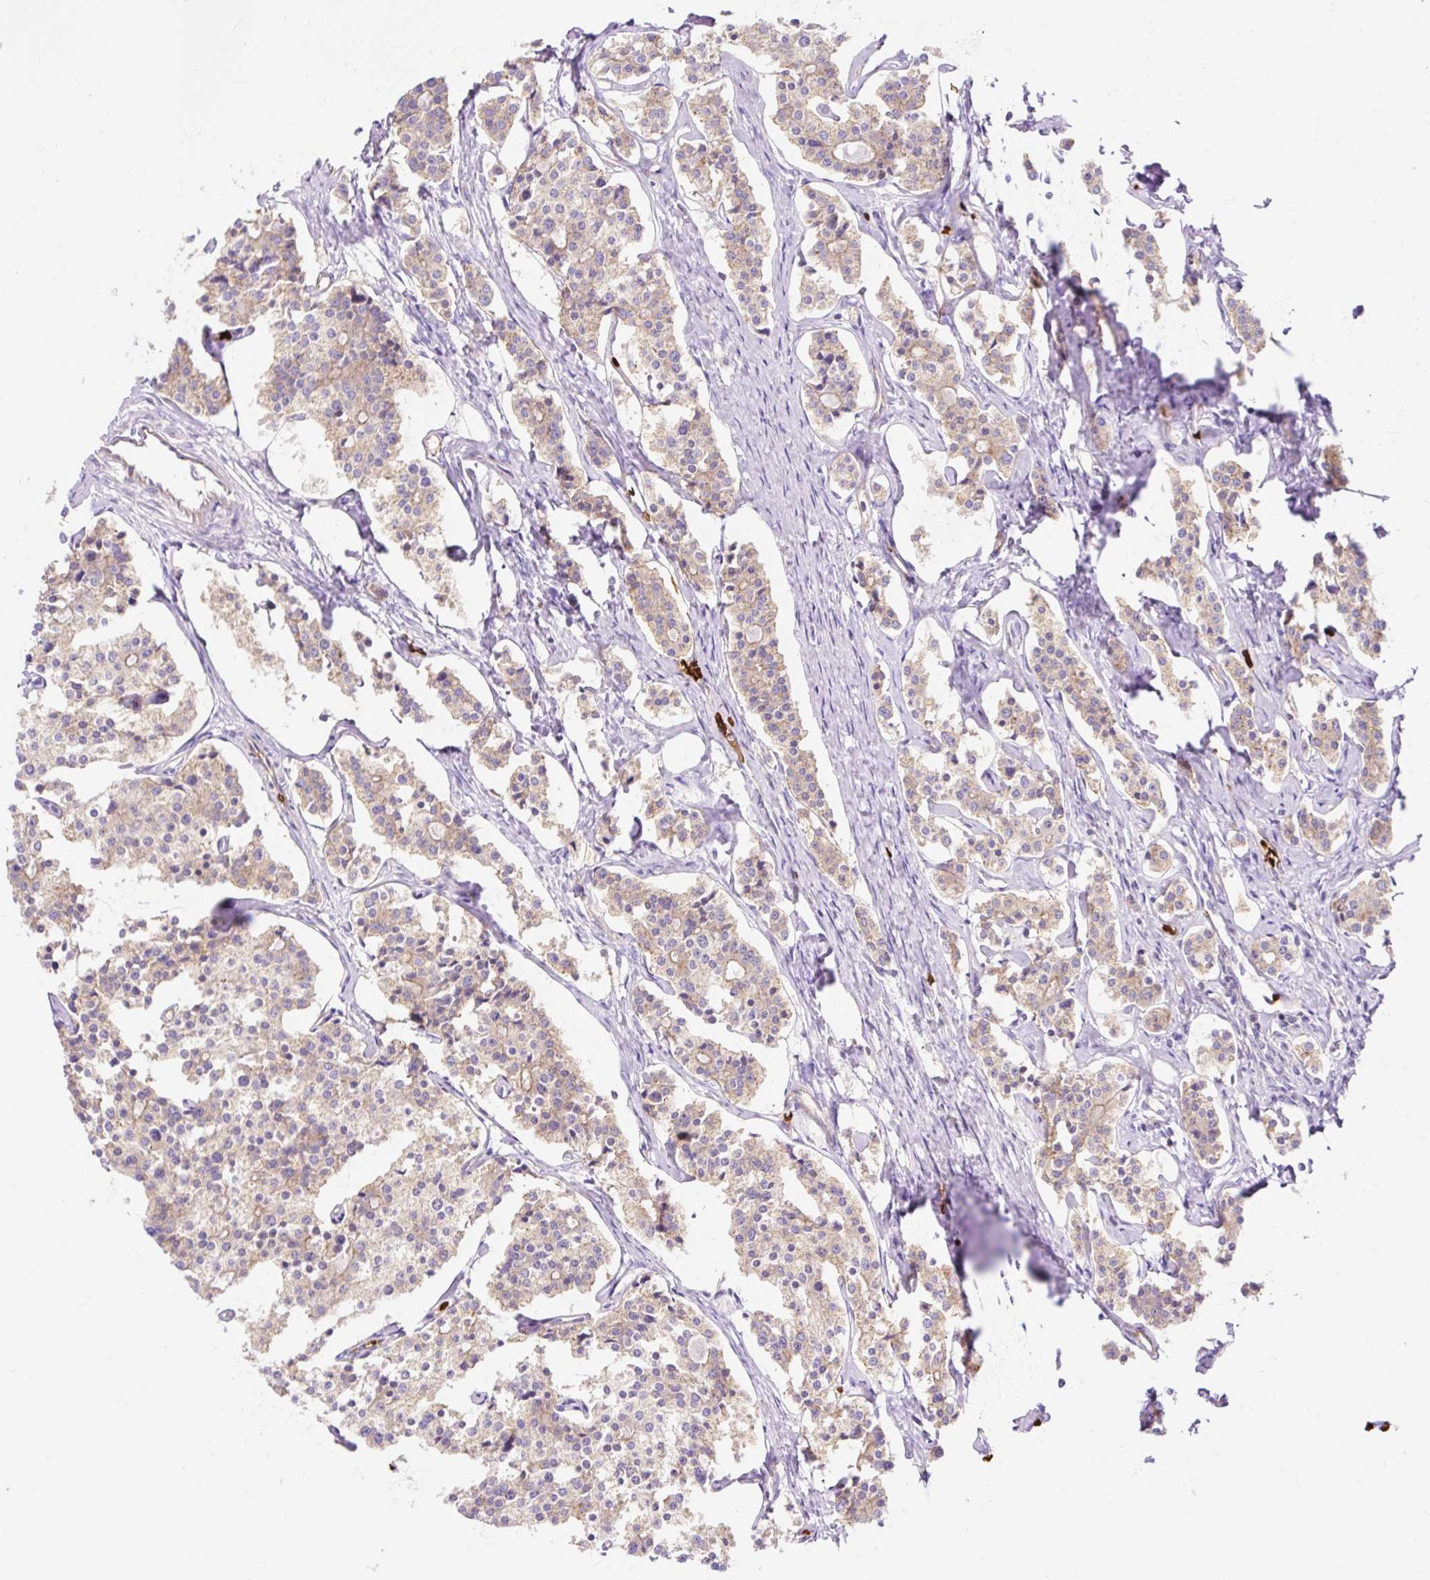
{"staining": {"intensity": "weak", "quantity": "25%-75%", "location": "cytoplasmic/membranous"}, "tissue": "carcinoid", "cell_type": "Tumor cells", "image_type": "cancer", "snomed": [{"axis": "morphology", "description": "Carcinoid, malignant, NOS"}, {"axis": "topography", "description": "Small intestine"}], "caption": "Approximately 25%-75% of tumor cells in carcinoid reveal weak cytoplasmic/membranous protein staining as visualized by brown immunohistochemical staining.", "gene": "HIP1R", "patient": {"sex": "male", "age": 63}}